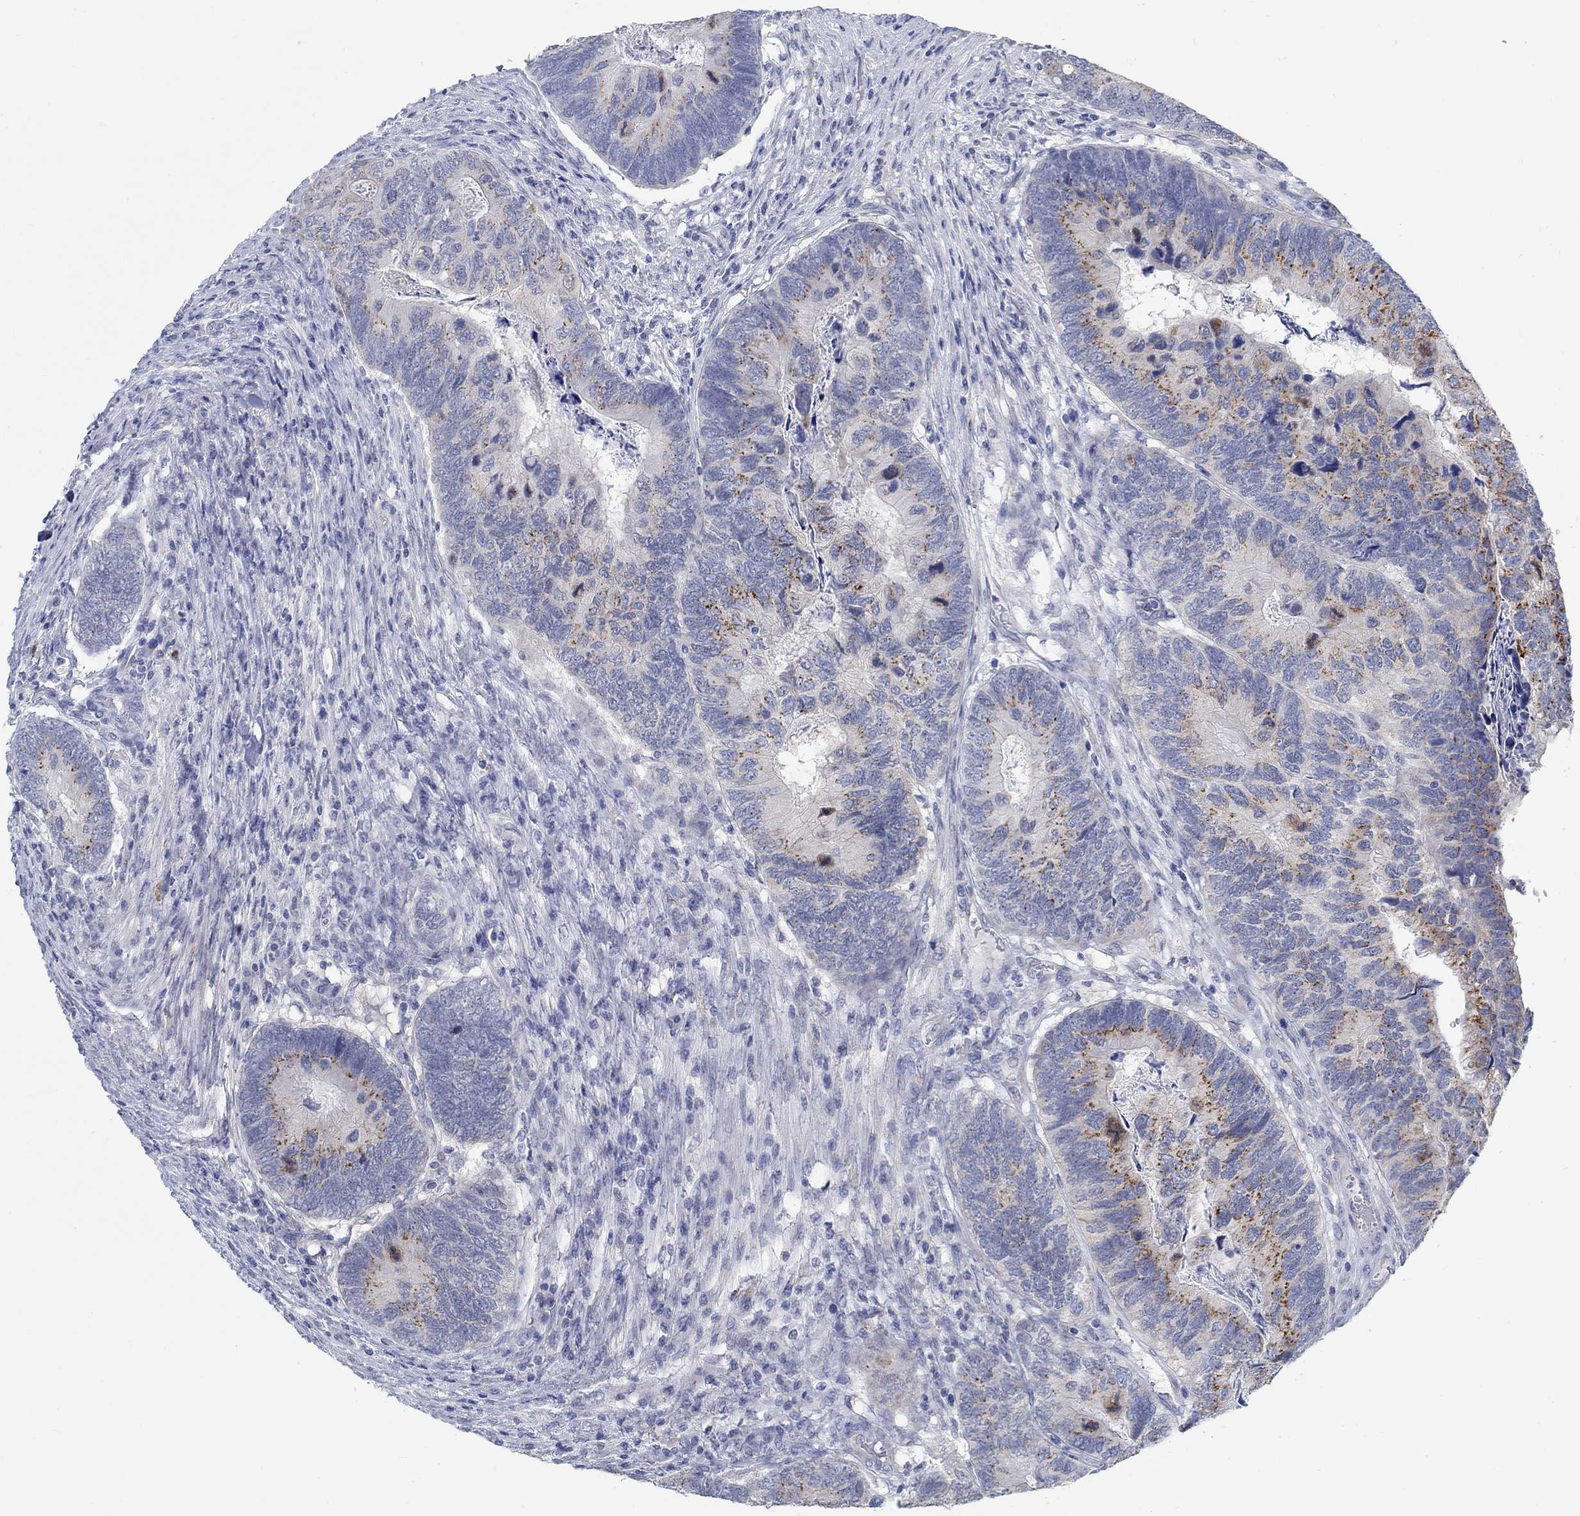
{"staining": {"intensity": "strong", "quantity": "25%-75%", "location": "cytoplasmic/membranous"}, "tissue": "colorectal cancer", "cell_type": "Tumor cells", "image_type": "cancer", "snomed": [{"axis": "morphology", "description": "Adenocarcinoma, NOS"}, {"axis": "topography", "description": "Colon"}], "caption": "Protein staining of colorectal cancer (adenocarcinoma) tissue displays strong cytoplasmic/membranous staining in about 25%-75% of tumor cells. Immunohistochemistry (ihc) stains the protein of interest in brown and the nuclei are stained blue.", "gene": "TEKT4", "patient": {"sex": "female", "age": 67}}